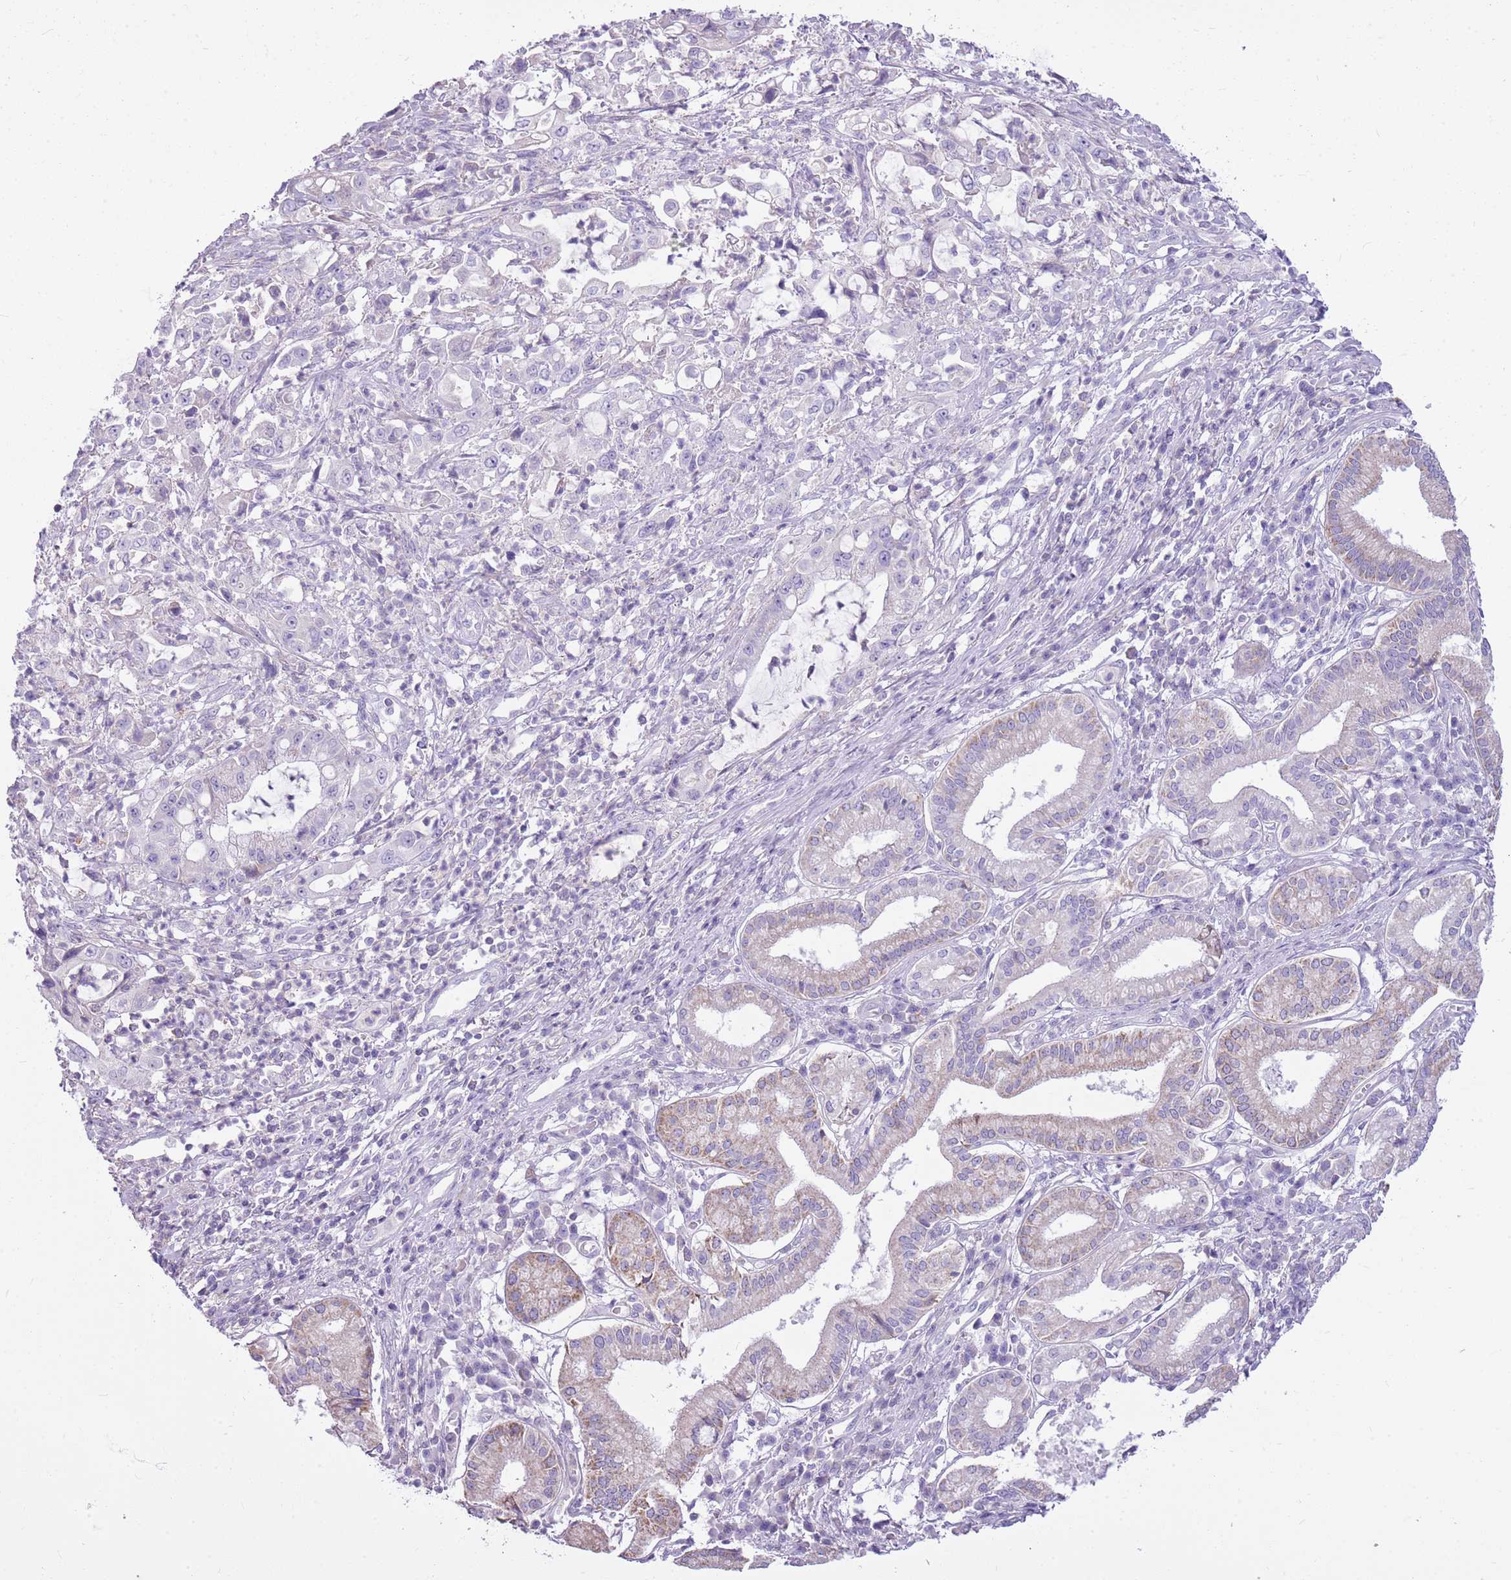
{"staining": {"intensity": "negative", "quantity": "none", "location": "none"}, "tissue": "pancreatic cancer", "cell_type": "Tumor cells", "image_type": "cancer", "snomed": [{"axis": "morphology", "description": "Adenocarcinoma, NOS"}, {"axis": "topography", "description": "Pancreas"}], "caption": "Immunohistochemical staining of human pancreatic cancer (adenocarcinoma) reveals no significant staining in tumor cells.", "gene": "CNPPD1", "patient": {"sex": "female", "age": 61}}